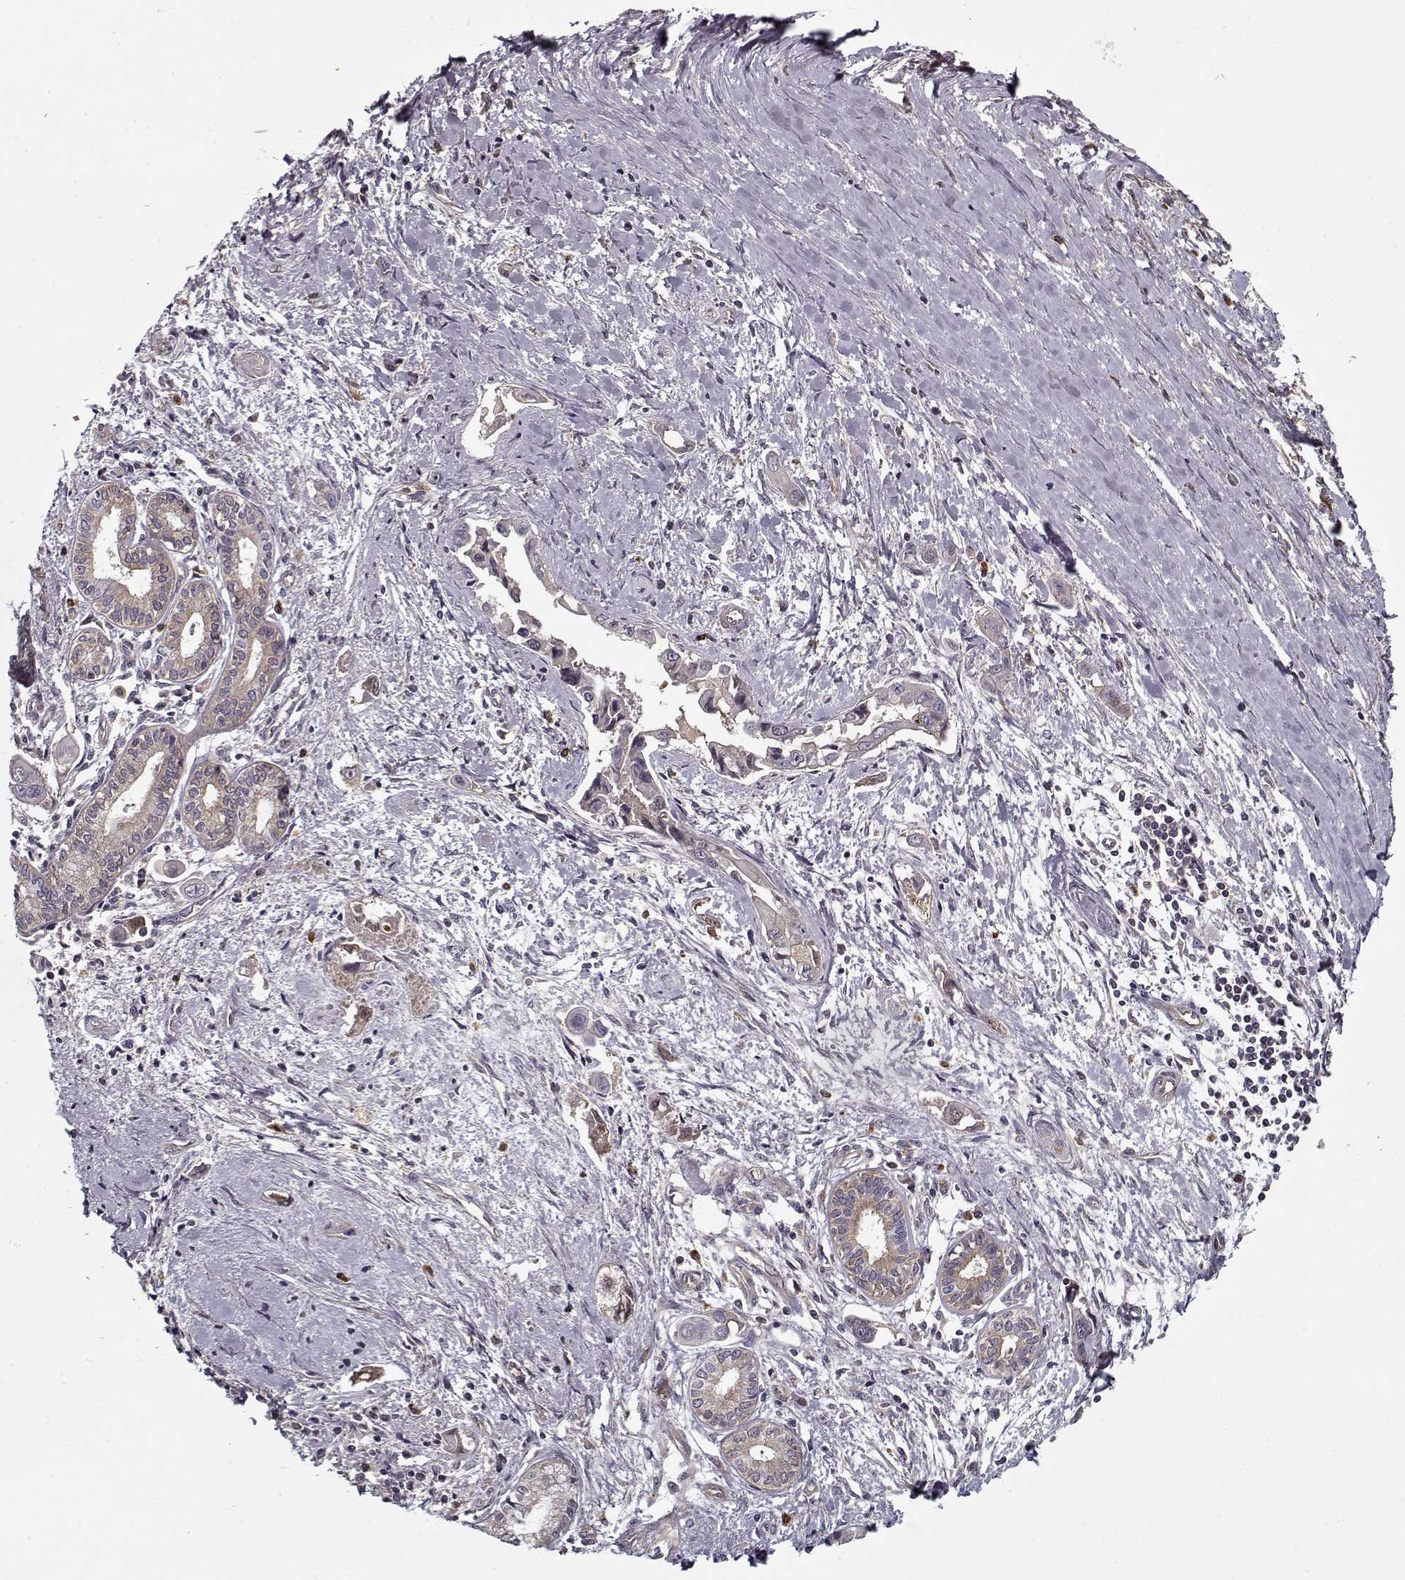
{"staining": {"intensity": "weak", "quantity": "25%-75%", "location": "cytoplasmic/membranous"}, "tissue": "pancreatic cancer", "cell_type": "Tumor cells", "image_type": "cancer", "snomed": [{"axis": "morphology", "description": "Adenocarcinoma, NOS"}, {"axis": "topography", "description": "Pancreas"}], "caption": "Protein staining displays weak cytoplasmic/membranous staining in about 25%-75% of tumor cells in pancreatic cancer (adenocarcinoma).", "gene": "AFM", "patient": {"sex": "male", "age": 60}}